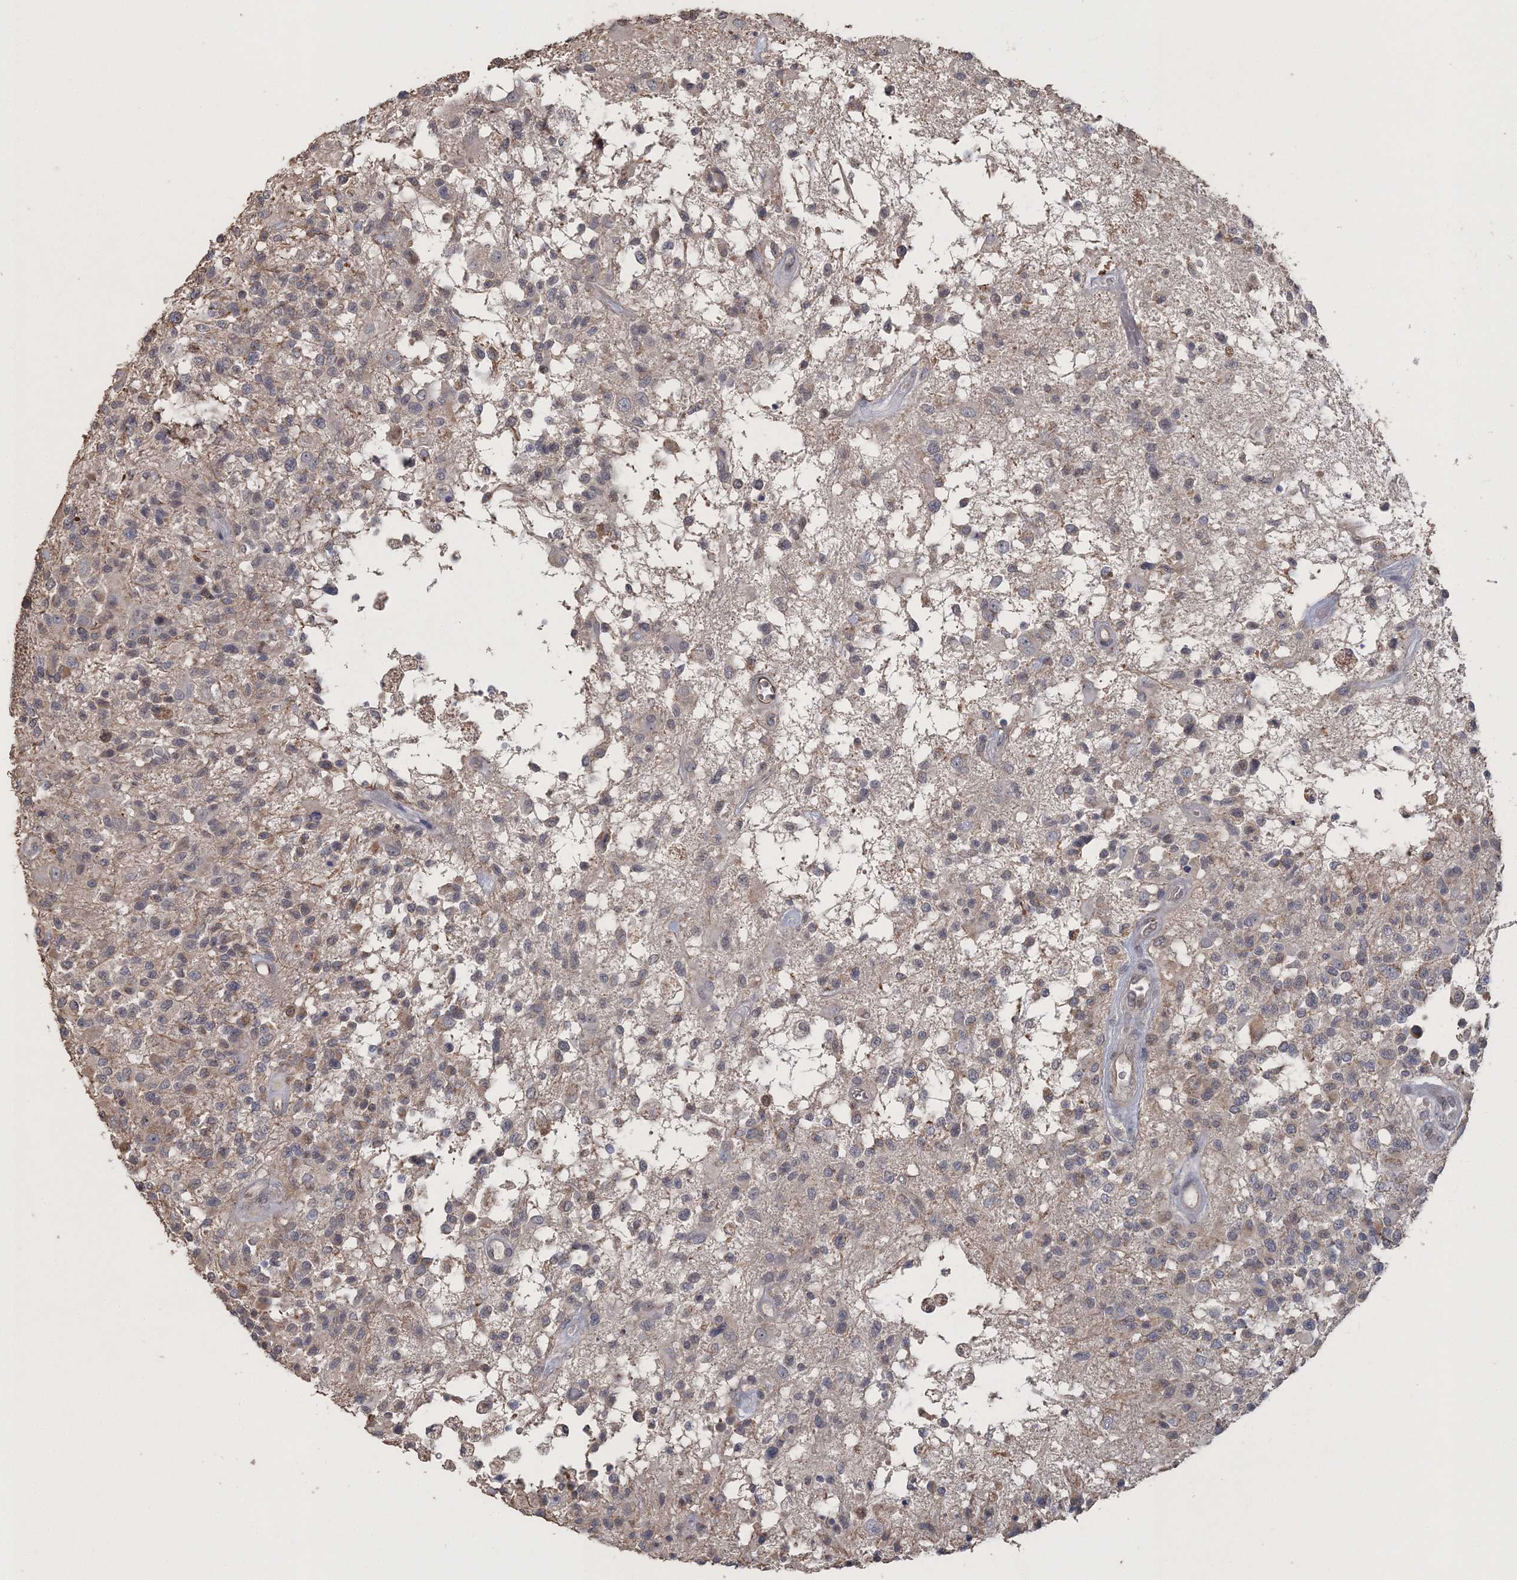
{"staining": {"intensity": "moderate", "quantity": "<25%", "location": "cytoplasmic/membranous"}, "tissue": "glioma", "cell_type": "Tumor cells", "image_type": "cancer", "snomed": [{"axis": "morphology", "description": "Glioma, malignant, High grade"}, {"axis": "morphology", "description": "Glioblastoma, NOS"}, {"axis": "topography", "description": "Brain"}], "caption": "Protein expression by immunohistochemistry (IHC) reveals moderate cytoplasmic/membranous expression in approximately <25% of tumor cells in malignant glioma (high-grade).", "gene": "UIMC1", "patient": {"sex": "male", "age": 60}}